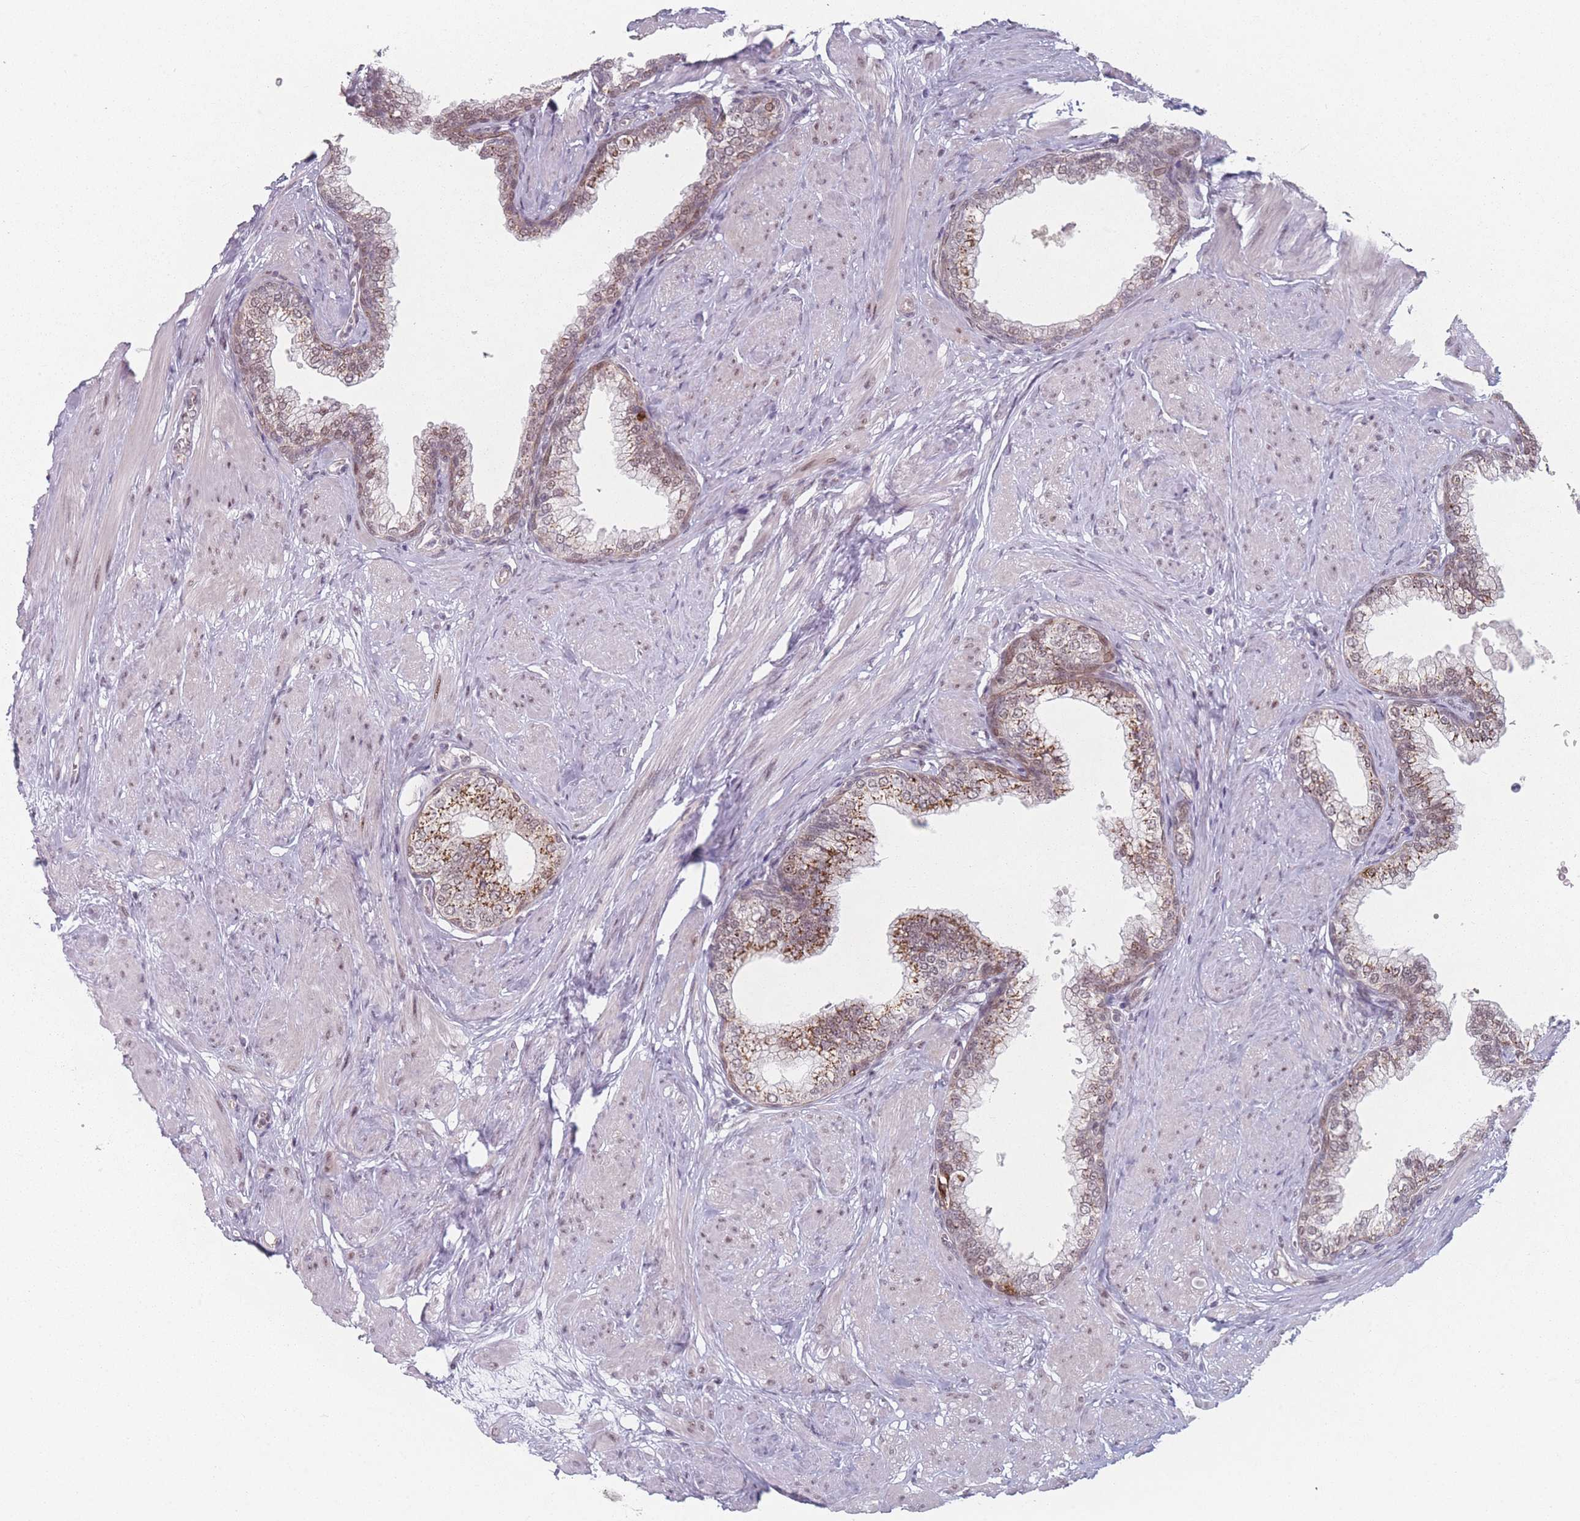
{"staining": {"intensity": "moderate", "quantity": ">75%", "location": "cytoplasmic/membranous,nuclear"}, "tissue": "prostate", "cell_type": "Glandular cells", "image_type": "normal", "snomed": [{"axis": "morphology", "description": "Normal tissue, NOS"}, {"axis": "morphology", "description": "Urothelial carcinoma, Low grade"}, {"axis": "topography", "description": "Urinary bladder"}, {"axis": "topography", "description": "Prostate"}], "caption": "This micrograph displays immunohistochemistry (IHC) staining of normal human prostate, with medium moderate cytoplasmic/membranous,nuclear positivity in approximately >75% of glandular cells.", "gene": "ZC3H14", "patient": {"sex": "male", "age": 60}}